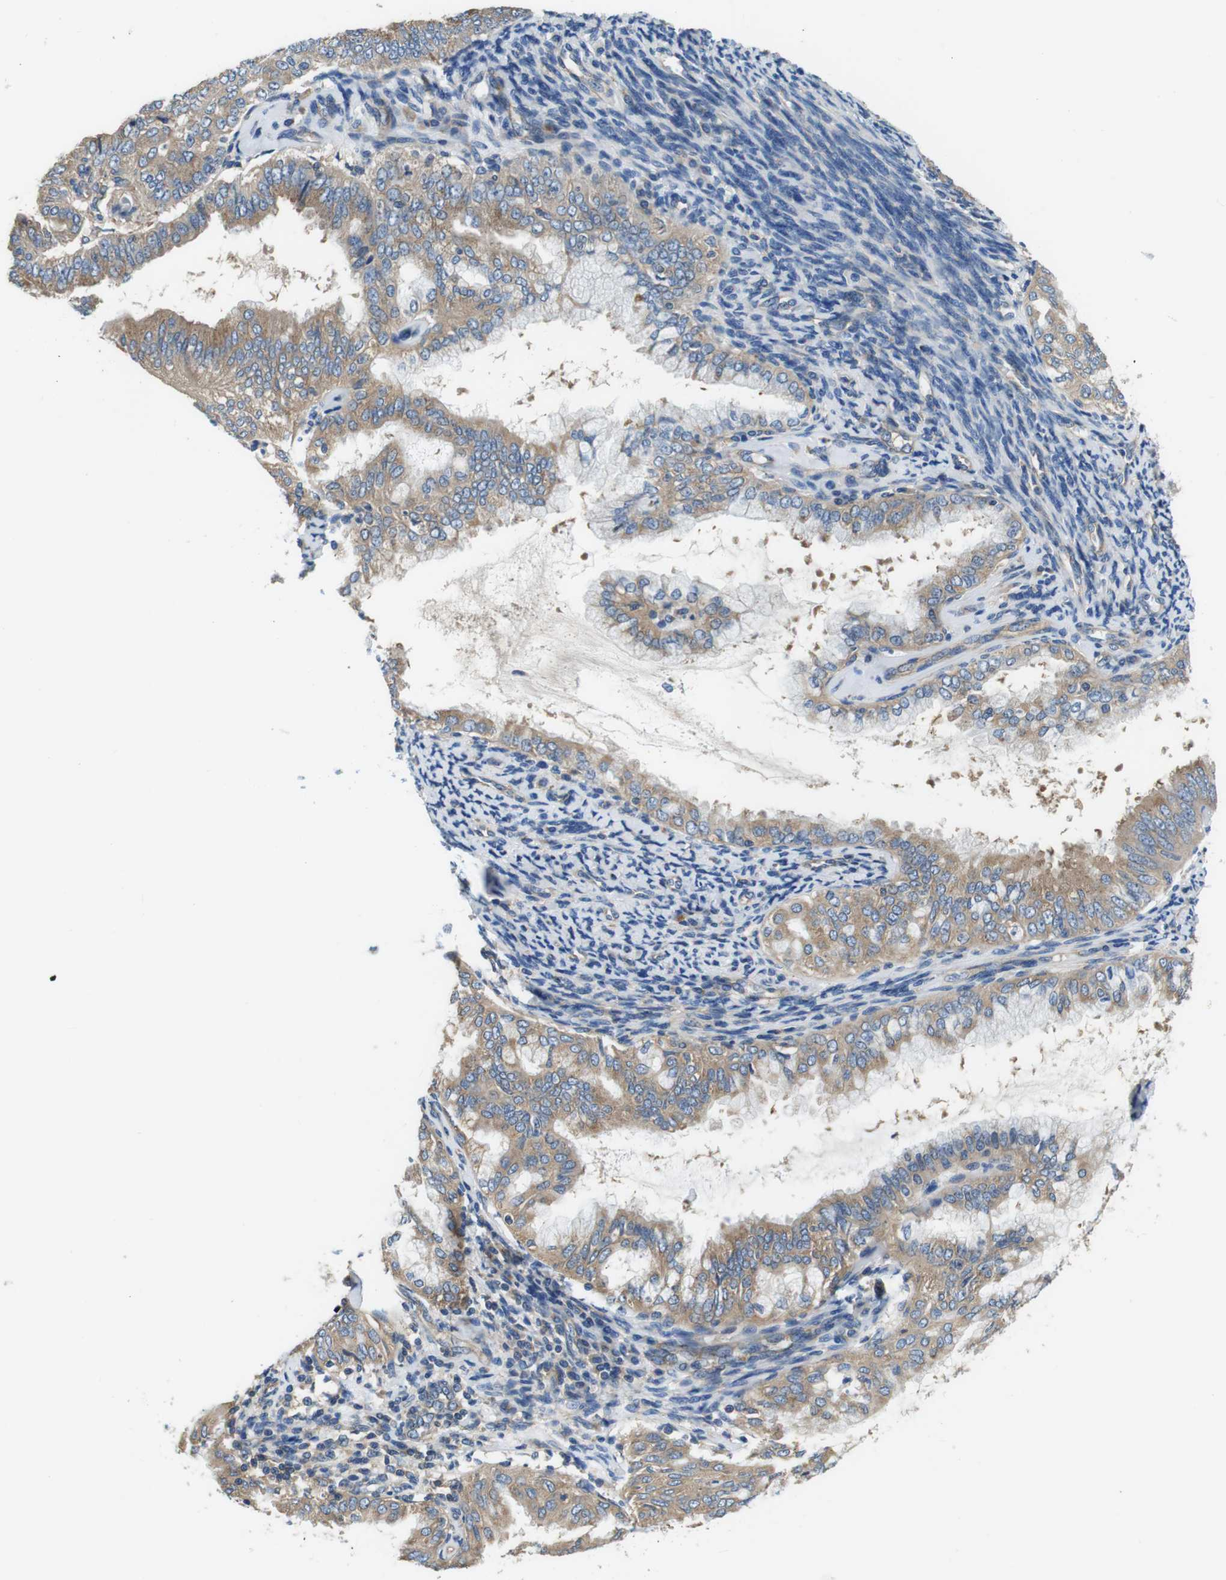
{"staining": {"intensity": "moderate", "quantity": ">75%", "location": "cytoplasmic/membranous"}, "tissue": "endometrial cancer", "cell_type": "Tumor cells", "image_type": "cancer", "snomed": [{"axis": "morphology", "description": "Adenocarcinoma, NOS"}, {"axis": "topography", "description": "Endometrium"}], "caption": "Endometrial adenocarcinoma stained with a protein marker reveals moderate staining in tumor cells.", "gene": "DENND4C", "patient": {"sex": "female", "age": 63}}